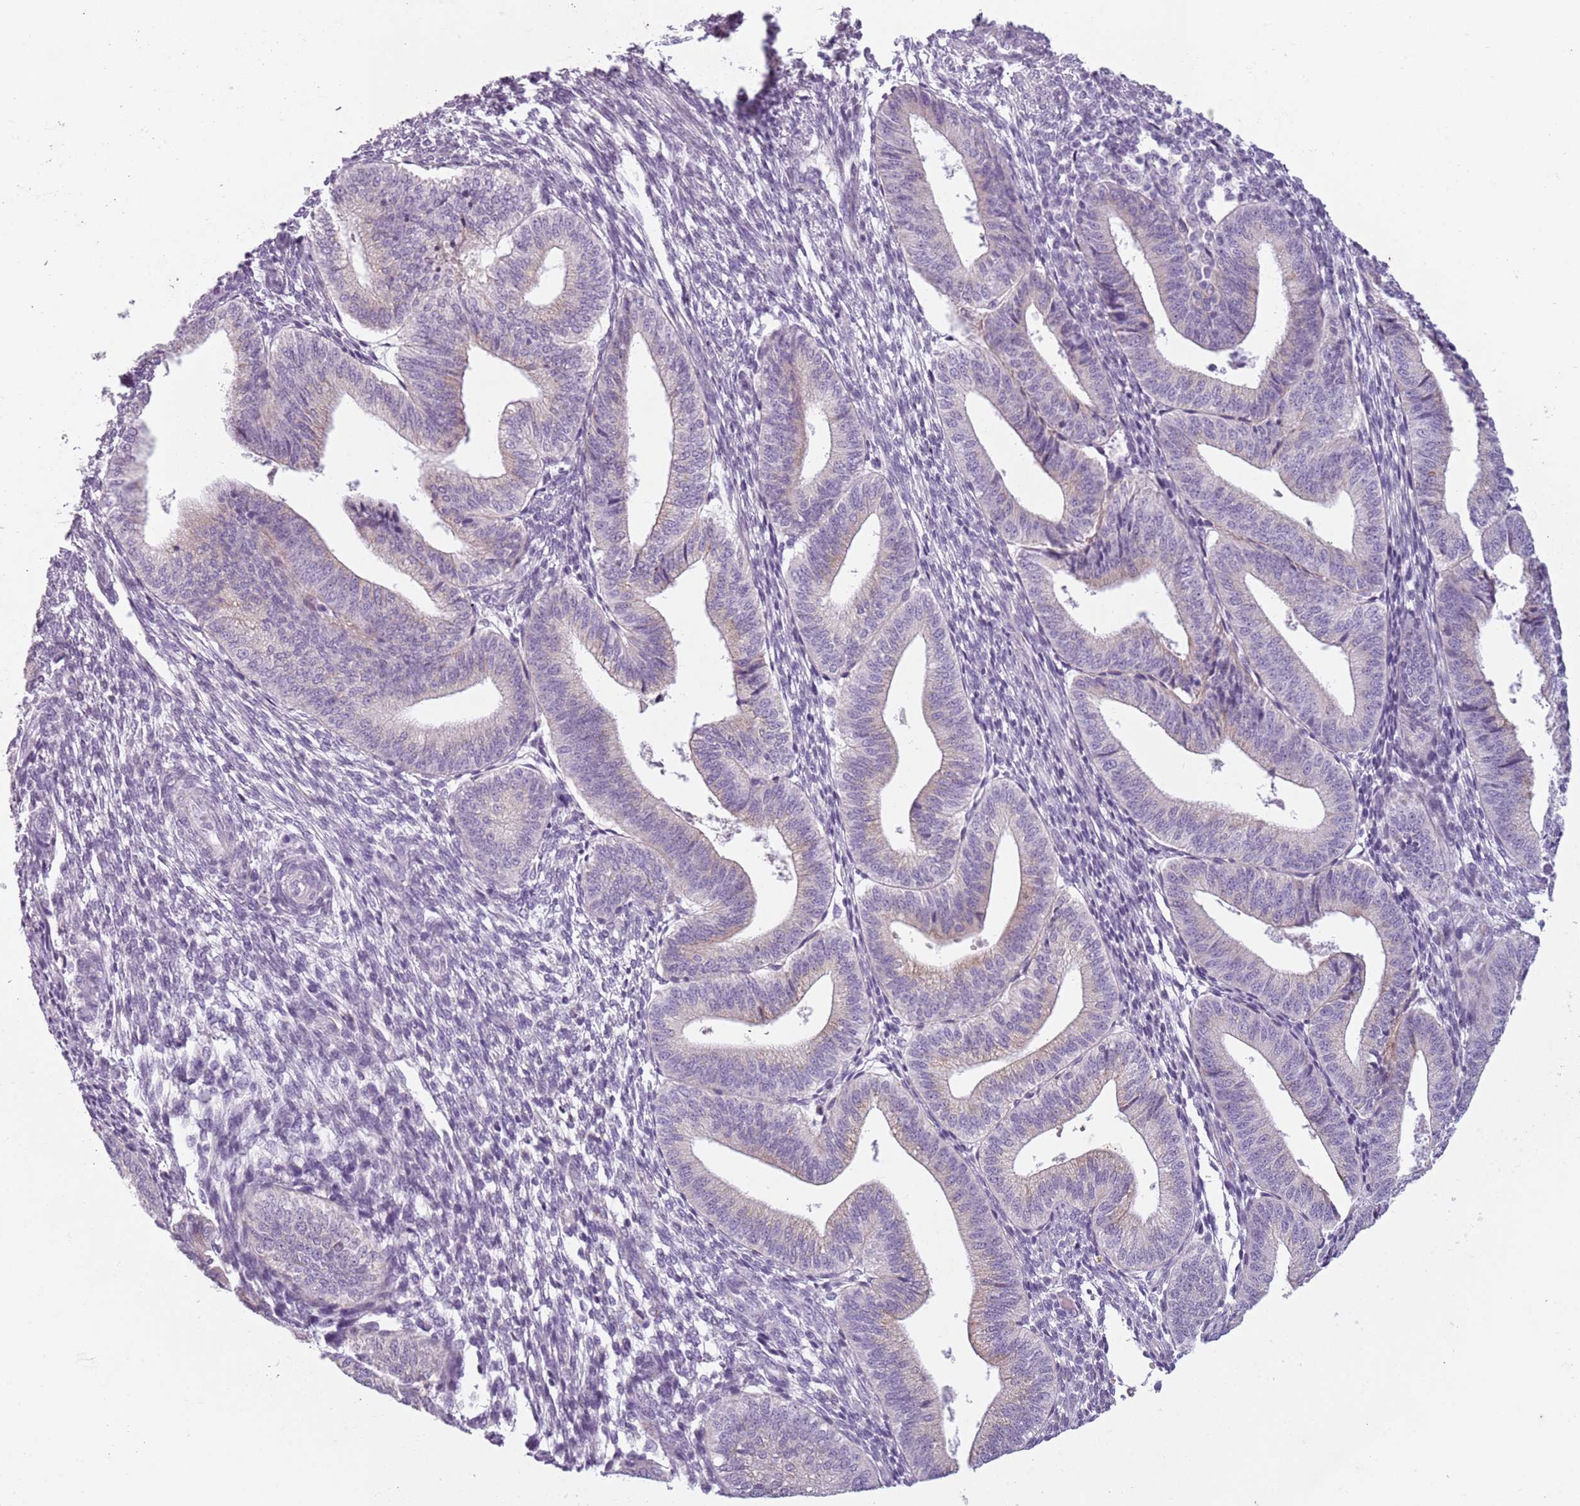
{"staining": {"intensity": "negative", "quantity": "none", "location": "none"}, "tissue": "endometrium", "cell_type": "Cells in endometrial stroma", "image_type": "normal", "snomed": [{"axis": "morphology", "description": "Normal tissue, NOS"}, {"axis": "topography", "description": "Endometrium"}], "caption": "Endometrium was stained to show a protein in brown. There is no significant positivity in cells in endometrial stroma. (Brightfield microscopy of DAB immunohistochemistry (IHC) at high magnification).", "gene": "MEGF8", "patient": {"sex": "female", "age": 34}}